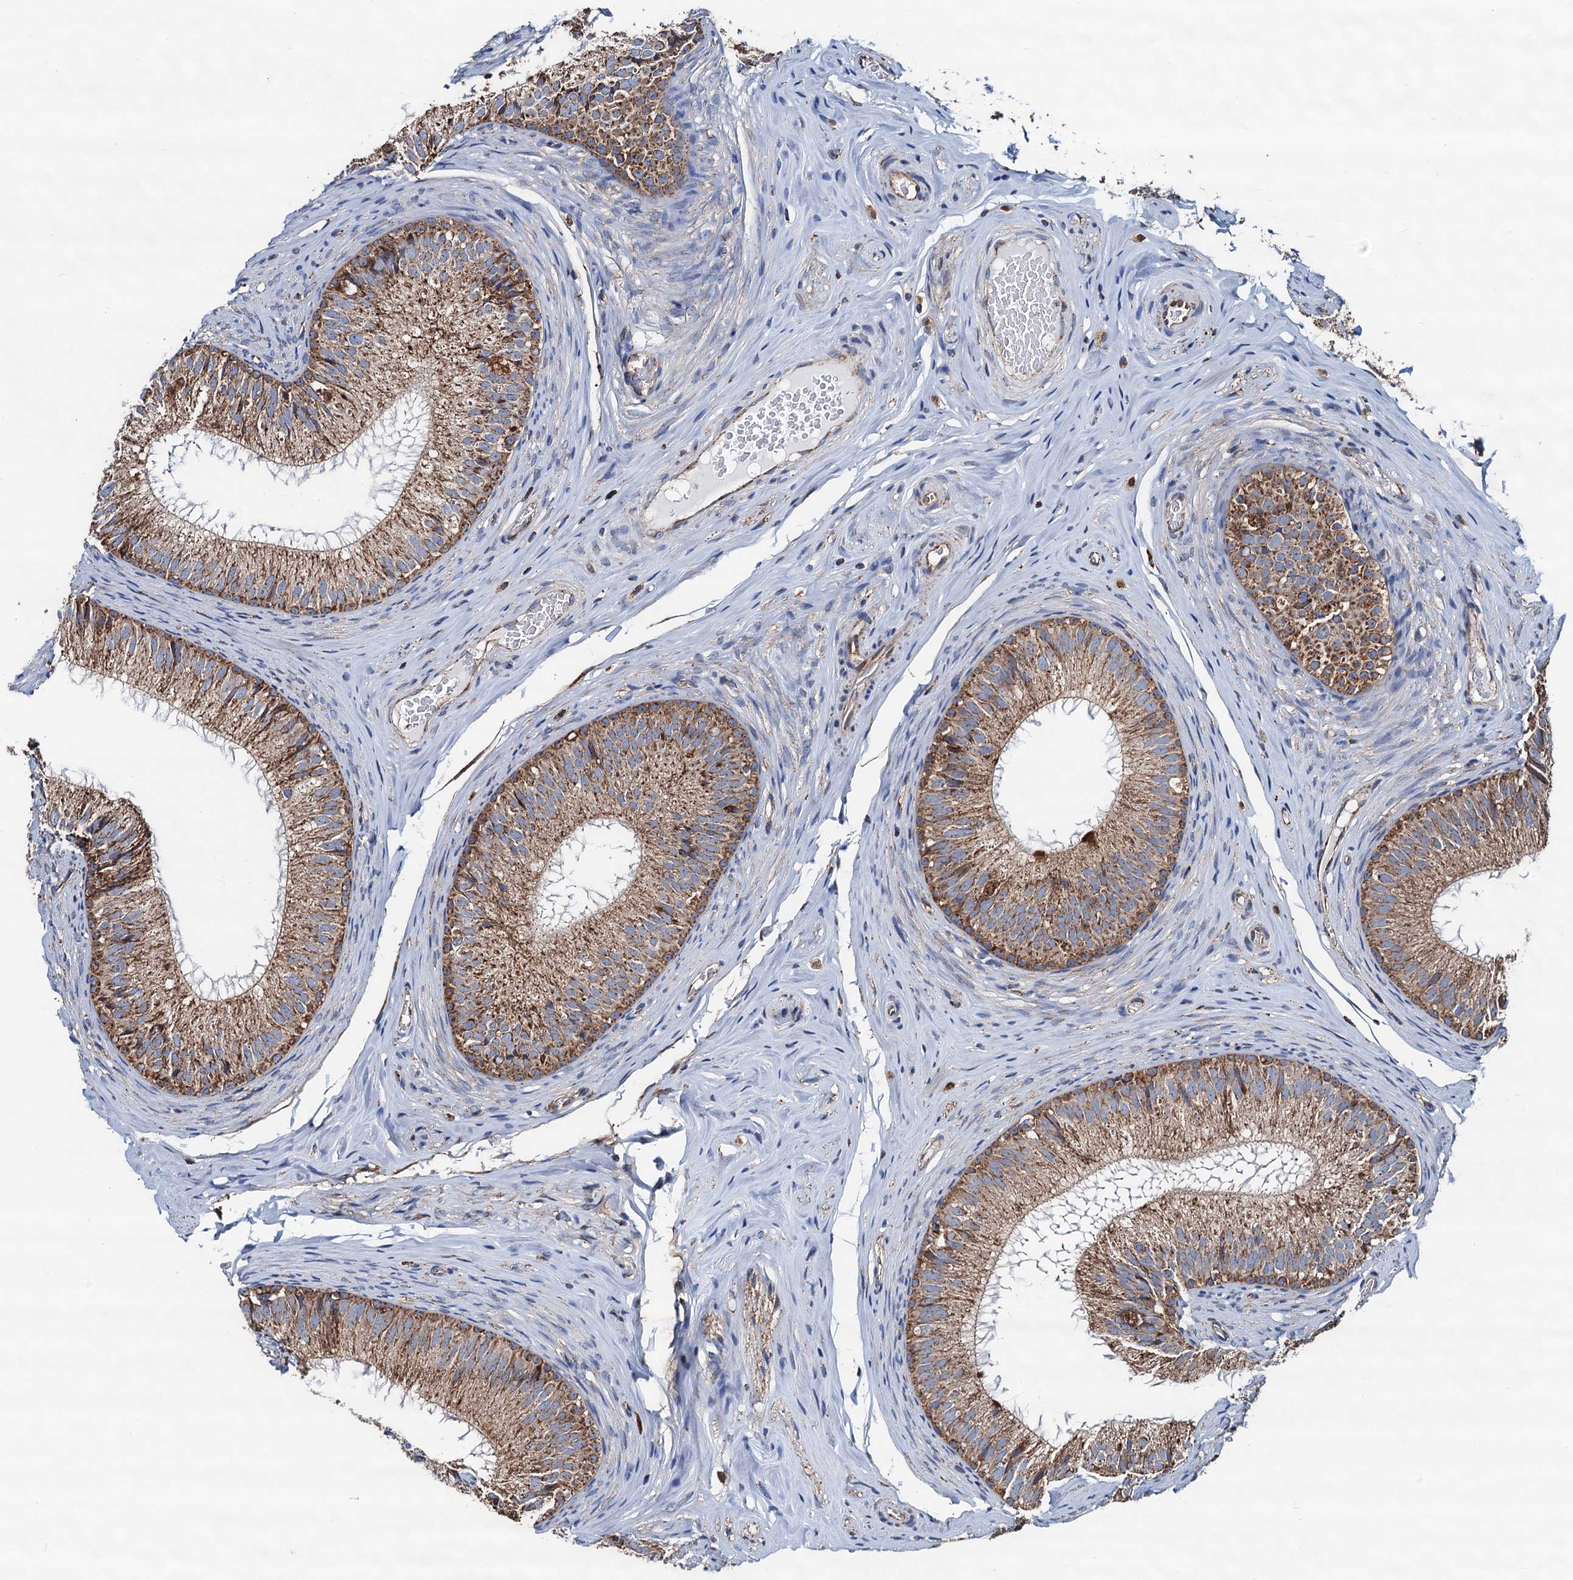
{"staining": {"intensity": "moderate", "quantity": ">75%", "location": "cytoplasmic/membranous"}, "tissue": "epididymis", "cell_type": "Glandular cells", "image_type": "normal", "snomed": [{"axis": "morphology", "description": "Normal tissue, NOS"}, {"axis": "topography", "description": "Epididymis"}], "caption": "A photomicrograph of human epididymis stained for a protein displays moderate cytoplasmic/membranous brown staining in glandular cells. Nuclei are stained in blue.", "gene": "AAGAB", "patient": {"sex": "male", "age": 34}}